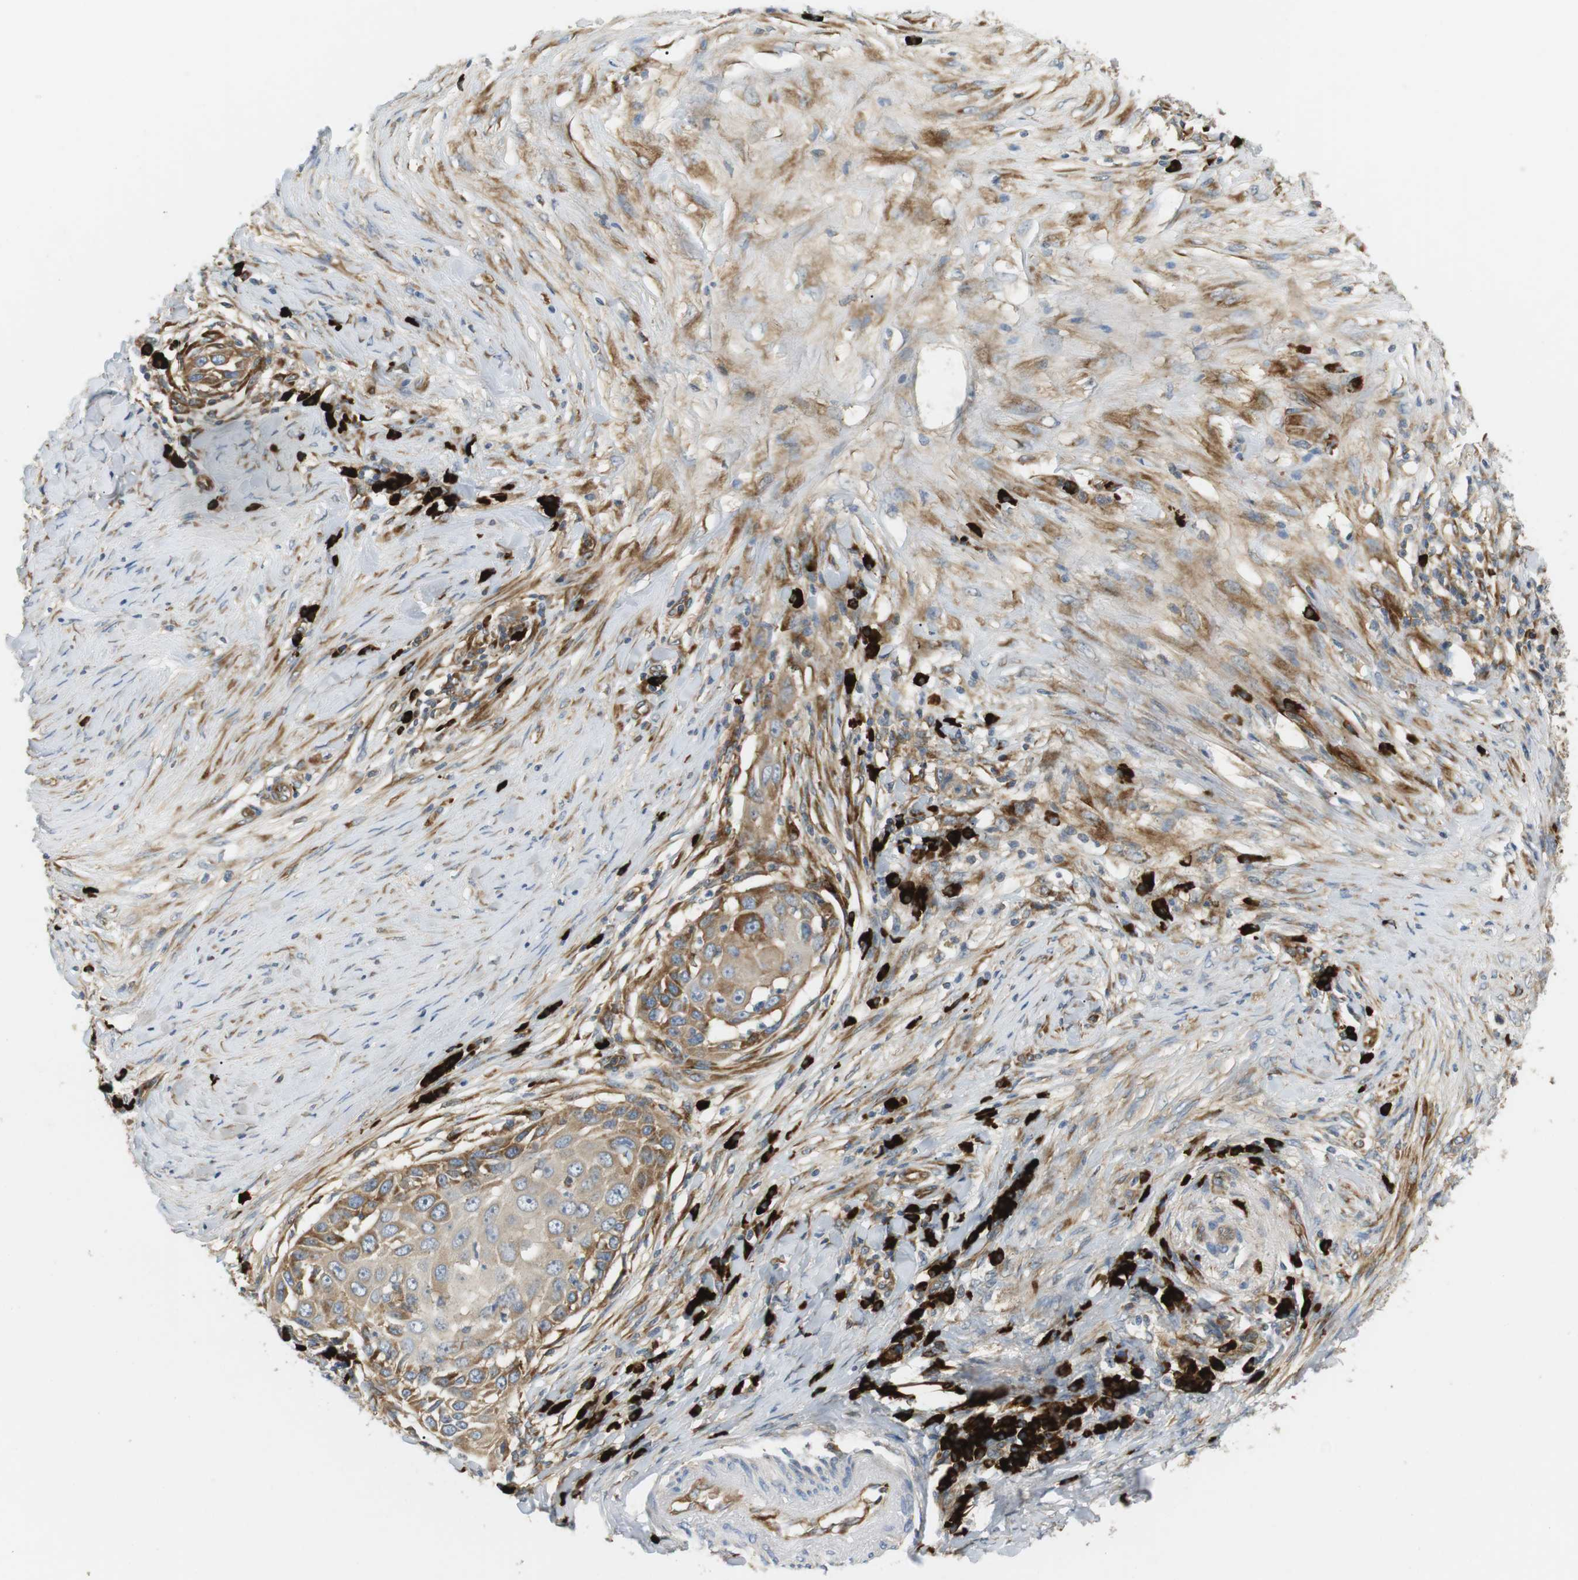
{"staining": {"intensity": "moderate", "quantity": ">75%", "location": "cytoplasmic/membranous"}, "tissue": "skin cancer", "cell_type": "Tumor cells", "image_type": "cancer", "snomed": [{"axis": "morphology", "description": "Squamous cell carcinoma, NOS"}, {"axis": "topography", "description": "Skin"}], "caption": "This is an image of IHC staining of squamous cell carcinoma (skin), which shows moderate staining in the cytoplasmic/membranous of tumor cells.", "gene": "TMEM200A", "patient": {"sex": "female", "age": 44}}